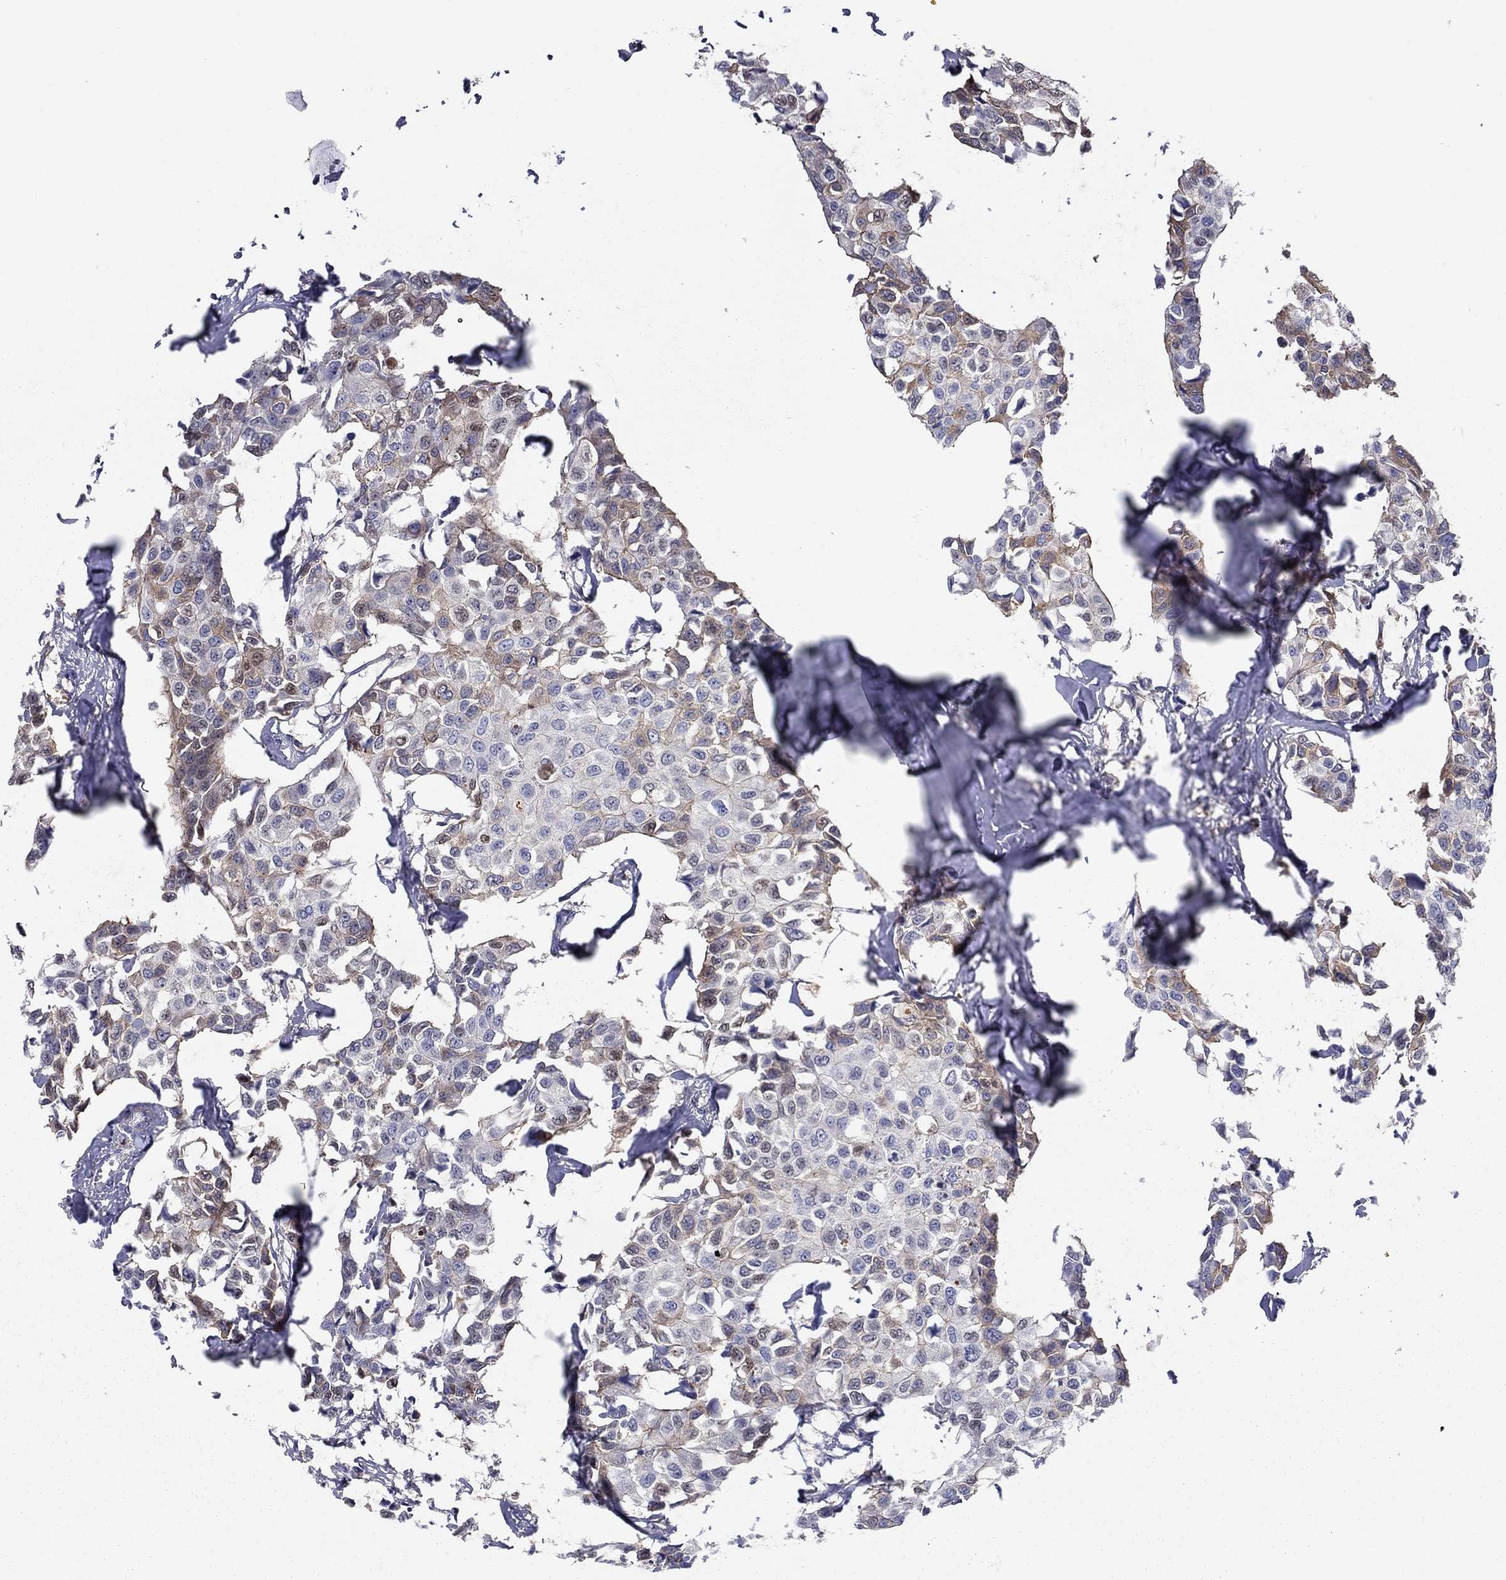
{"staining": {"intensity": "weak", "quantity": "25%-75%", "location": "cytoplasmic/membranous"}, "tissue": "breast cancer", "cell_type": "Tumor cells", "image_type": "cancer", "snomed": [{"axis": "morphology", "description": "Duct carcinoma"}, {"axis": "topography", "description": "Breast"}], "caption": "High-power microscopy captured an IHC histopathology image of breast cancer, revealing weak cytoplasmic/membranous positivity in about 25%-75% of tumor cells. The protein is stained brown, and the nuclei are stained in blue (DAB IHC with brightfield microscopy, high magnification).", "gene": "HPX", "patient": {"sex": "female", "age": 80}}